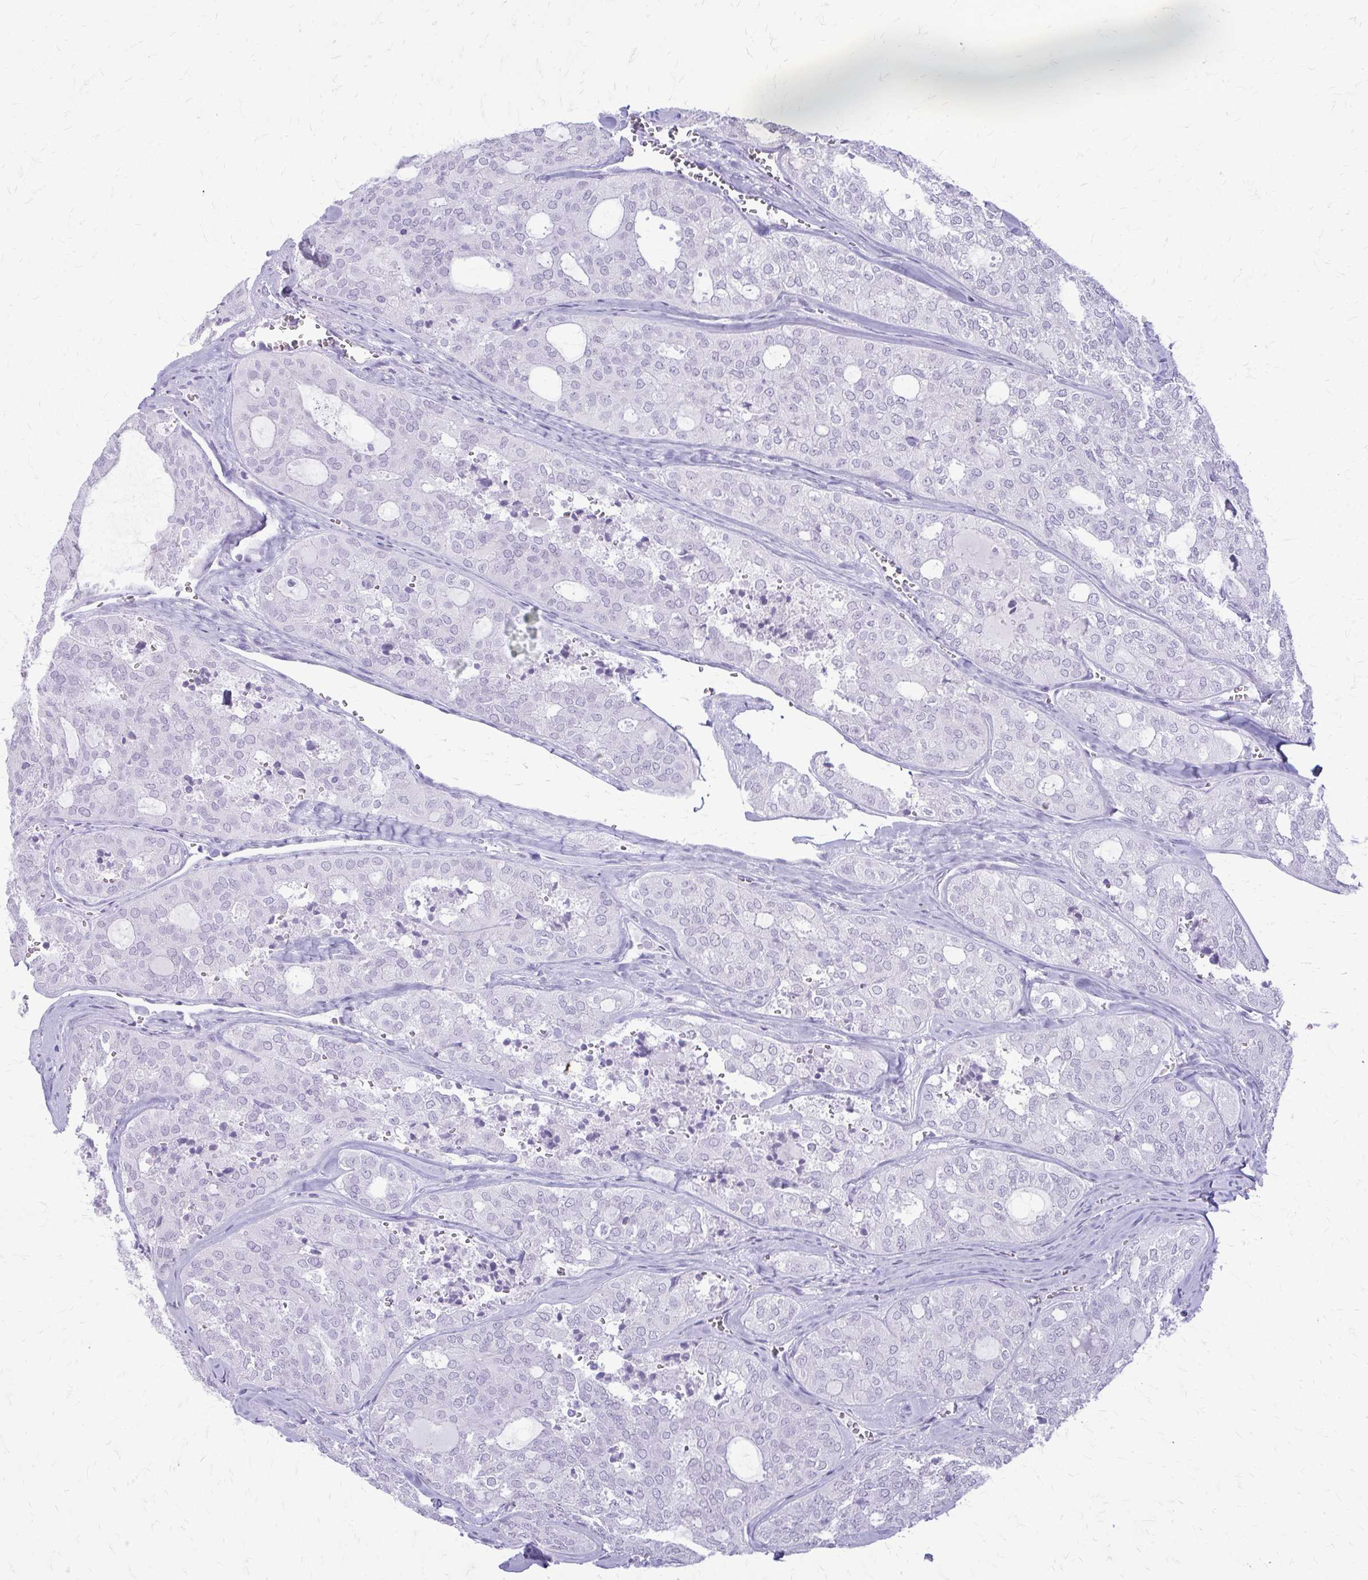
{"staining": {"intensity": "negative", "quantity": "none", "location": "none"}, "tissue": "thyroid cancer", "cell_type": "Tumor cells", "image_type": "cancer", "snomed": [{"axis": "morphology", "description": "Follicular adenoma carcinoma, NOS"}, {"axis": "topography", "description": "Thyroid gland"}], "caption": "Protein analysis of thyroid cancer displays no significant staining in tumor cells.", "gene": "KRT5", "patient": {"sex": "male", "age": 75}}